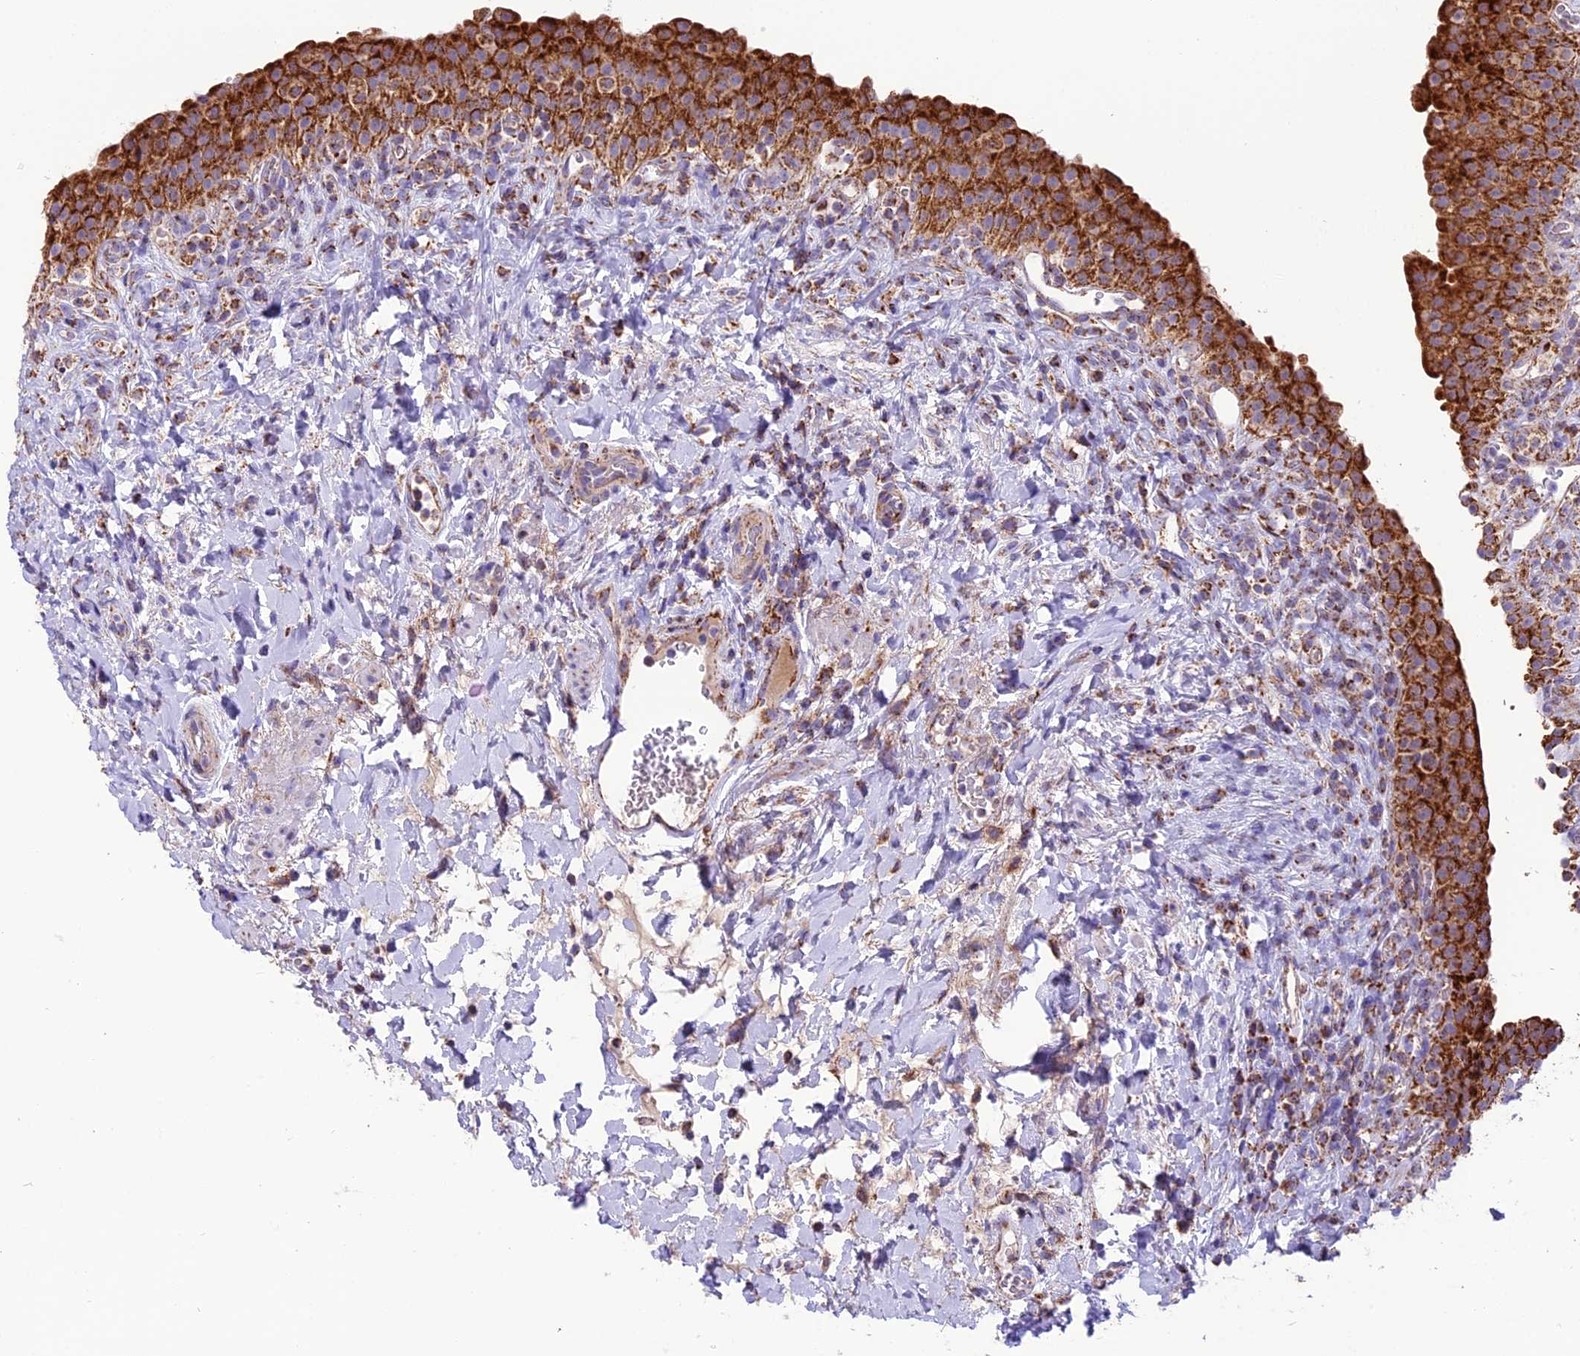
{"staining": {"intensity": "strong", "quantity": ">75%", "location": "cytoplasmic/membranous"}, "tissue": "urinary bladder", "cell_type": "Urothelial cells", "image_type": "normal", "snomed": [{"axis": "morphology", "description": "Normal tissue, NOS"}, {"axis": "morphology", "description": "Inflammation, NOS"}, {"axis": "topography", "description": "Urinary bladder"}], "caption": "Benign urinary bladder shows strong cytoplasmic/membranous staining in approximately >75% of urothelial cells, visualized by immunohistochemistry.", "gene": "MRPS34", "patient": {"sex": "male", "age": 64}}